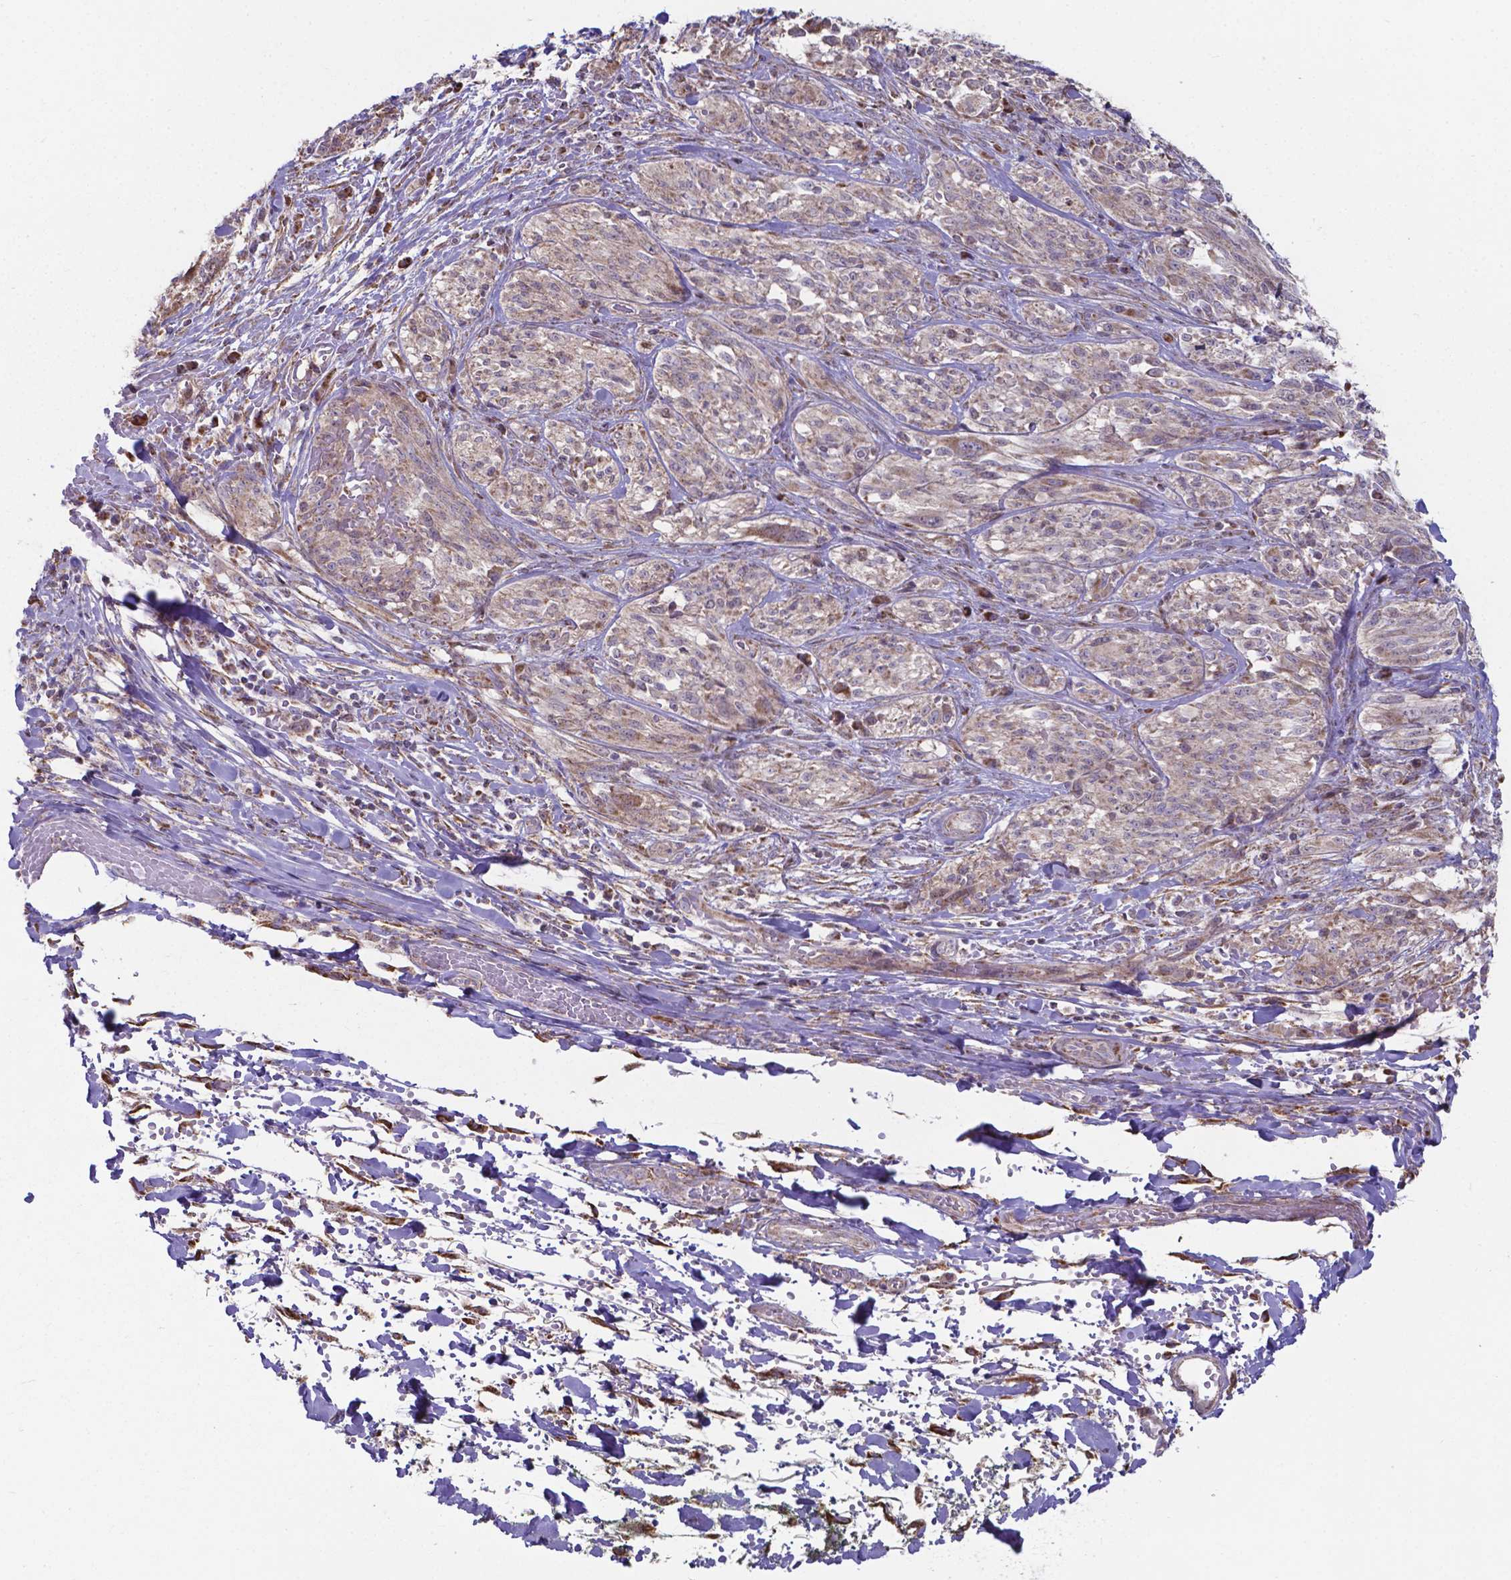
{"staining": {"intensity": "weak", "quantity": "<25%", "location": "cytoplasmic/membranous"}, "tissue": "melanoma", "cell_type": "Tumor cells", "image_type": "cancer", "snomed": [{"axis": "morphology", "description": "Malignant melanoma, NOS"}, {"axis": "topography", "description": "Skin"}], "caption": "This photomicrograph is of melanoma stained with IHC to label a protein in brown with the nuclei are counter-stained blue. There is no staining in tumor cells.", "gene": "FAM114A1", "patient": {"sex": "female", "age": 91}}